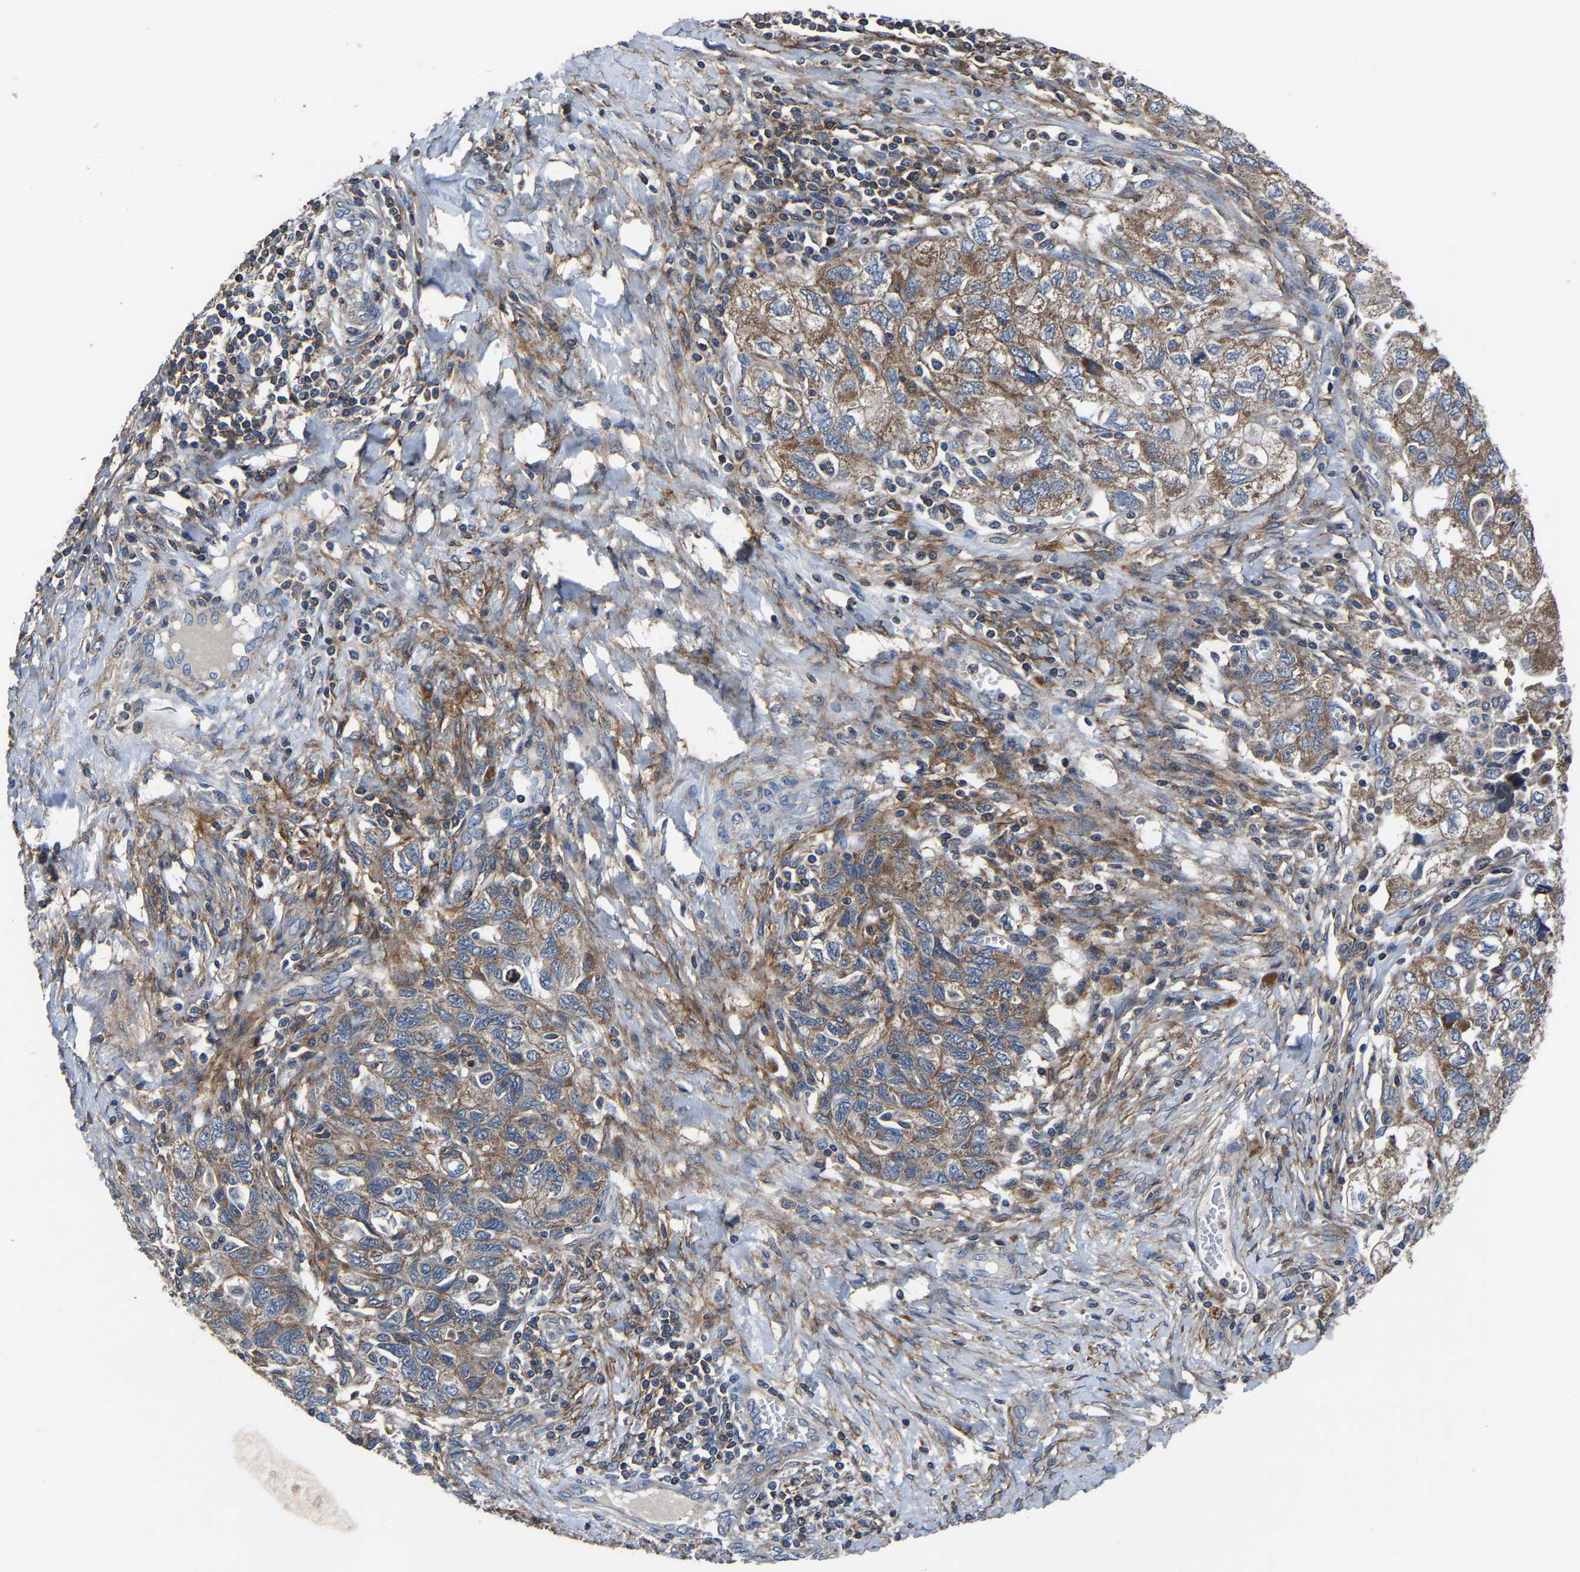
{"staining": {"intensity": "moderate", "quantity": ">75%", "location": "cytoplasmic/membranous"}, "tissue": "ovarian cancer", "cell_type": "Tumor cells", "image_type": "cancer", "snomed": [{"axis": "morphology", "description": "Carcinoma, NOS"}, {"axis": "morphology", "description": "Cystadenocarcinoma, serous, NOS"}, {"axis": "topography", "description": "Ovary"}], "caption": "An immunohistochemistry photomicrograph of neoplastic tissue is shown. Protein staining in brown labels moderate cytoplasmic/membranous positivity in ovarian cancer (serous cystadenocarcinoma) within tumor cells. The protein of interest is stained brown, and the nuclei are stained in blue (DAB (3,3'-diaminobenzidine) IHC with brightfield microscopy, high magnification).", "gene": "KIAA1958", "patient": {"sex": "female", "age": 69}}